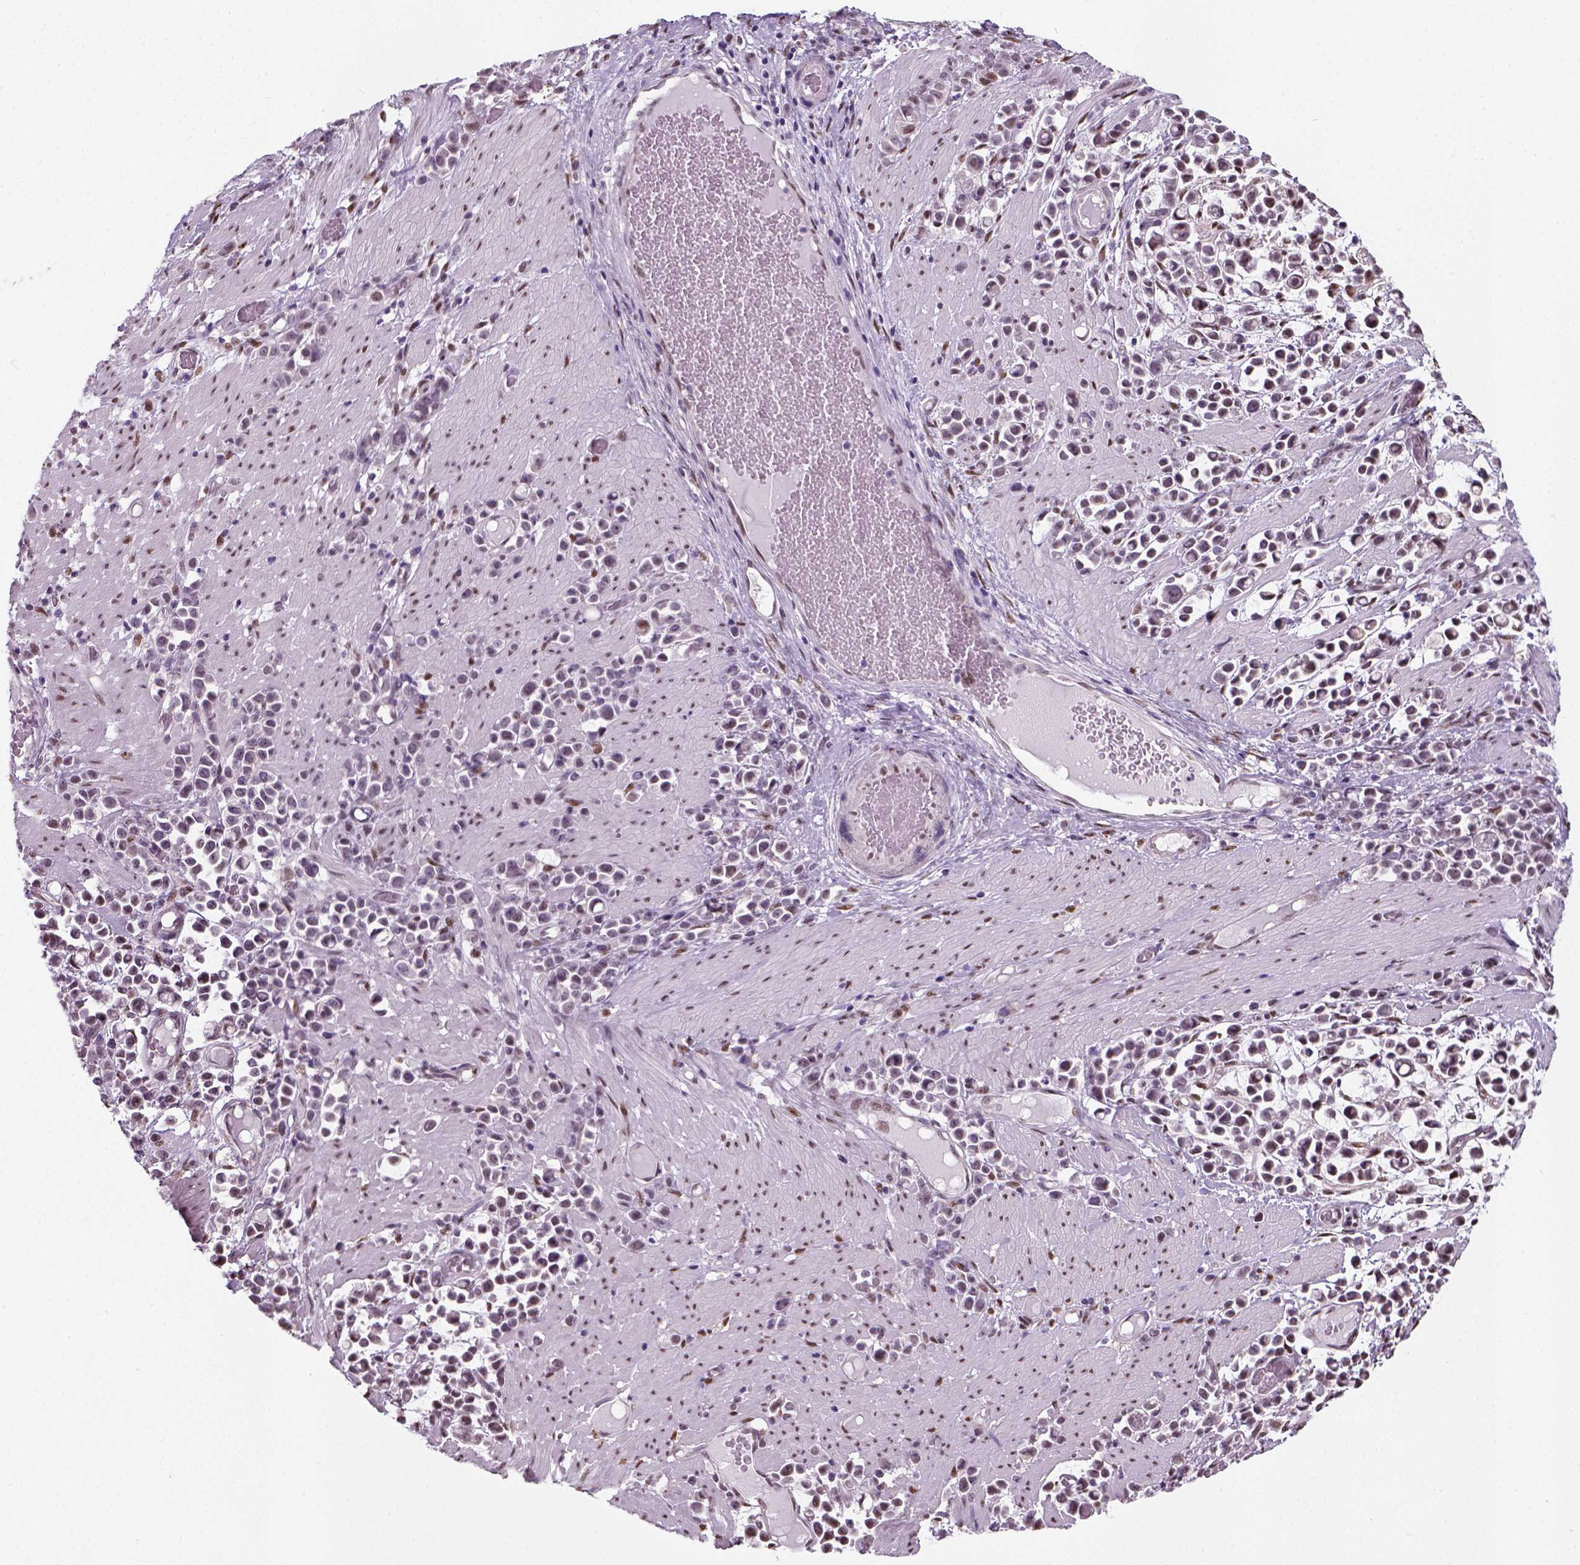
{"staining": {"intensity": "moderate", "quantity": "25%-75%", "location": "nuclear"}, "tissue": "stomach cancer", "cell_type": "Tumor cells", "image_type": "cancer", "snomed": [{"axis": "morphology", "description": "Adenocarcinoma, NOS"}, {"axis": "topography", "description": "Stomach"}], "caption": "A micrograph showing moderate nuclear expression in approximately 25%-75% of tumor cells in stomach adenocarcinoma, as visualized by brown immunohistochemical staining.", "gene": "C1orf112", "patient": {"sex": "male", "age": 82}}